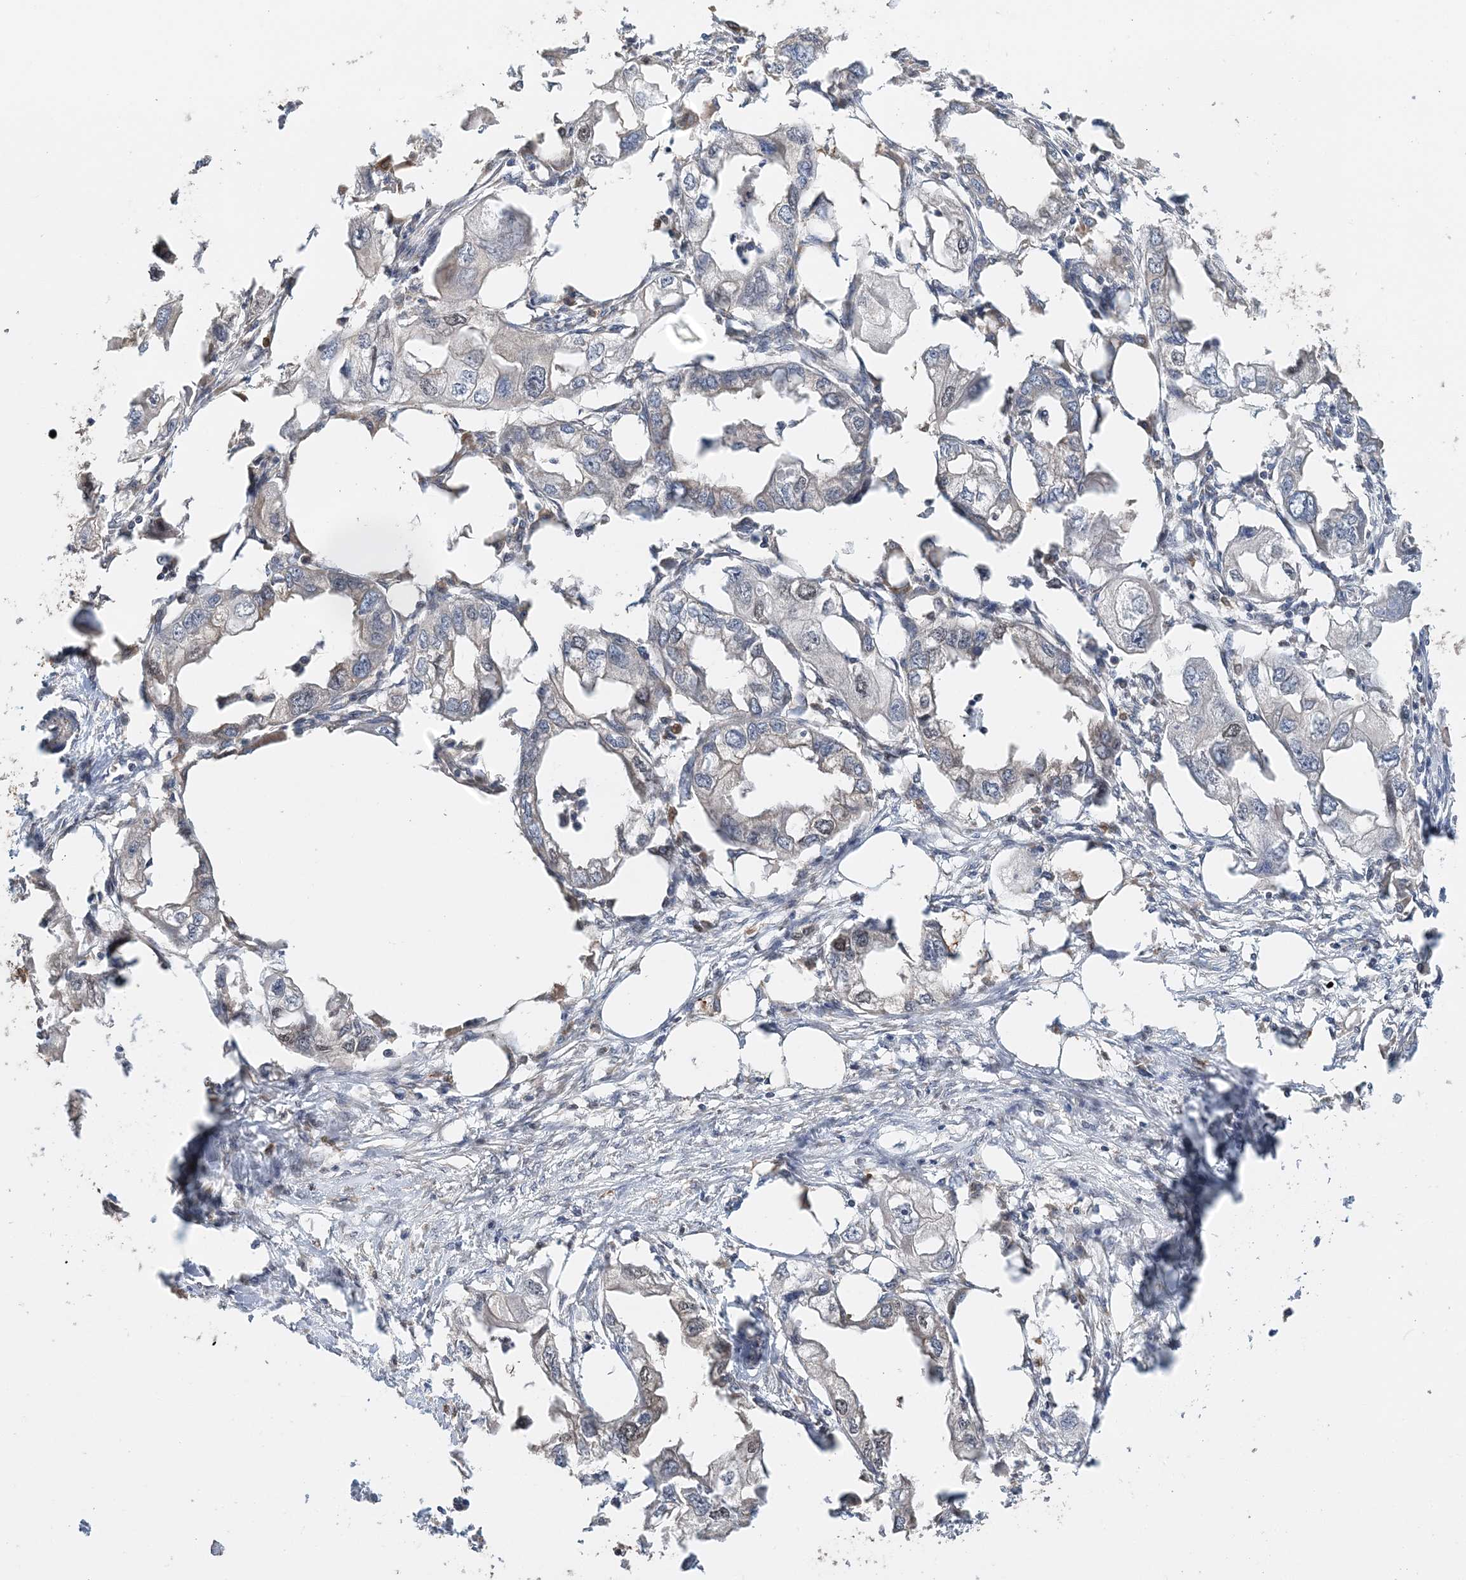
{"staining": {"intensity": "negative", "quantity": "none", "location": "none"}, "tissue": "endometrial cancer", "cell_type": "Tumor cells", "image_type": "cancer", "snomed": [{"axis": "morphology", "description": "Adenocarcinoma, NOS"}, {"axis": "morphology", "description": "Adenocarcinoma, metastatic, NOS"}, {"axis": "topography", "description": "Adipose tissue"}, {"axis": "topography", "description": "Endometrium"}], "caption": "DAB (3,3'-diaminobenzidine) immunohistochemical staining of endometrial cancer (metastatic adenocarcinoma) demonstrates no significant staining in tumor cells. Brightfield microscopy of IHC stained with DAB (3,3'-diaminobenzidine) (brown) and hematoxylin (blue), captured at high magnification.", "gene": "KIF4A", "patient": {"sex": "female", "age": 67}}